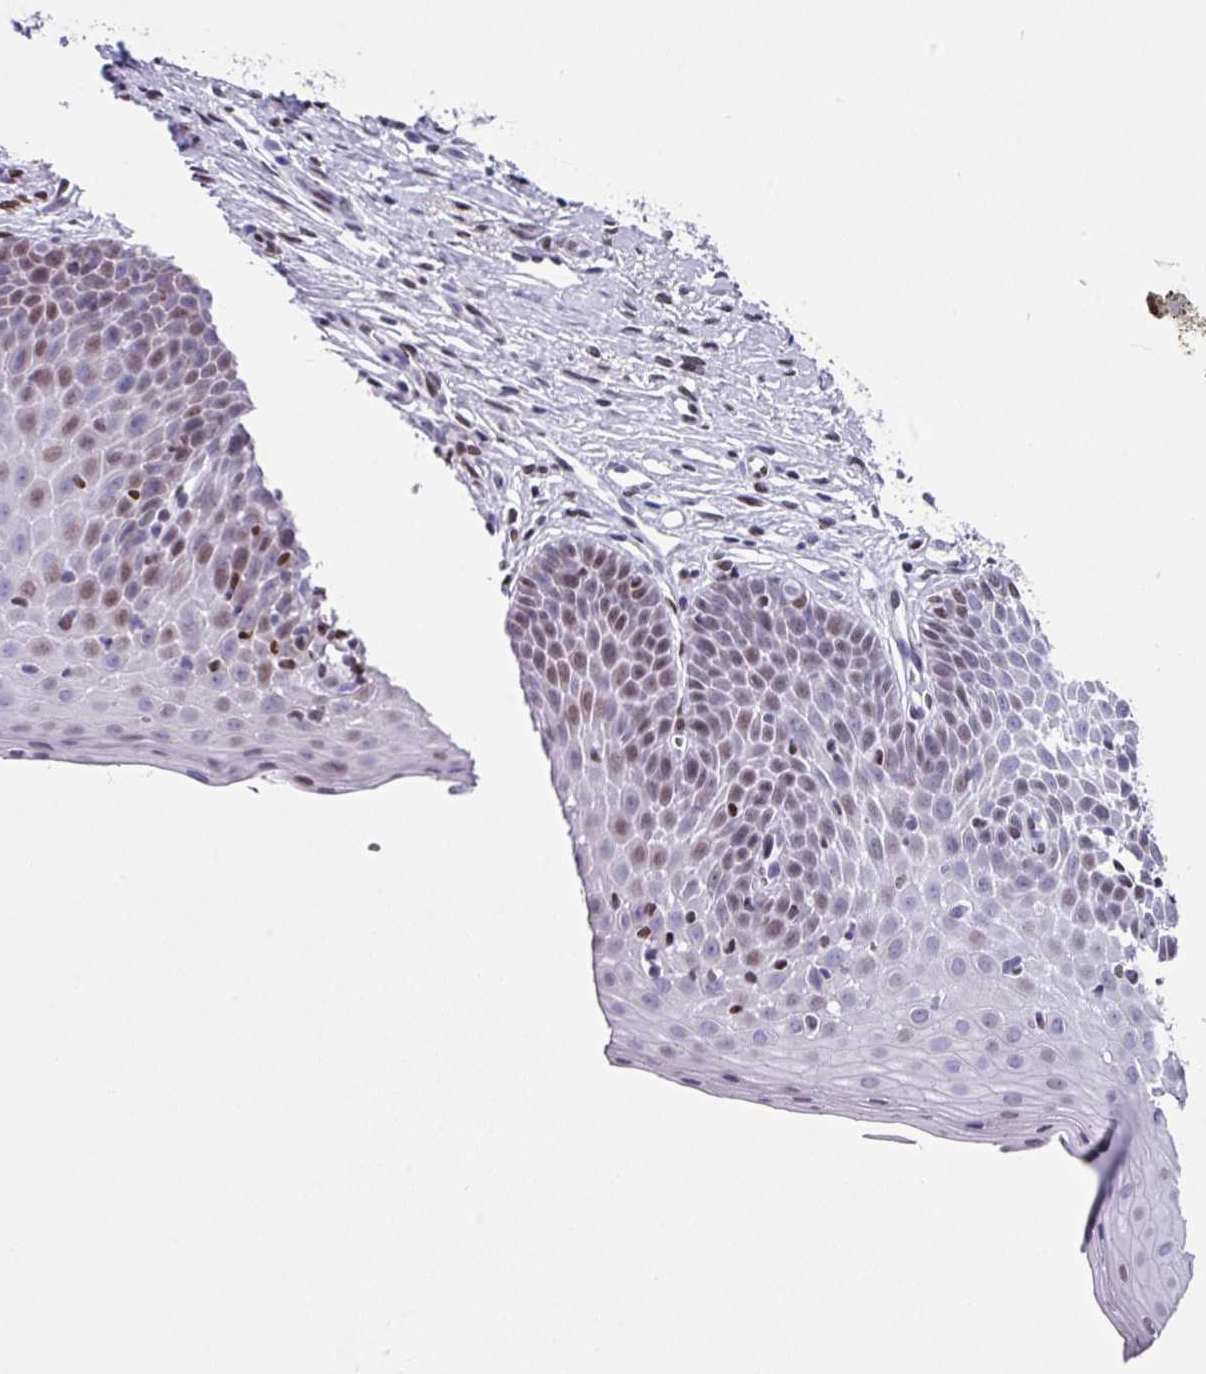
{"staining": {"intensity": "moderate", "quantity": ">75%", "location": "nuclear"}, "tissue": "cervix", "cell_type": "Glandular cells", "image_type": "normal", "snomed": [{"axis": "morphology", "description": "Normal tissue, NOS"}, {"axis": "topography", "description": "Cervix"}], "caption": "Protein expression analysis of normal human cervix reveals moderate nuclear positivity in about >75% of glandular cells. The staining was performed using DAB (3,3'-diaminobenzidine) to visualize the protein expression in brown, while the nuclei were stained in blue with hematoxylin (Magnification: 20x).", "gene": "TCF3", "patient": {"sex": "female", "age": 36}}